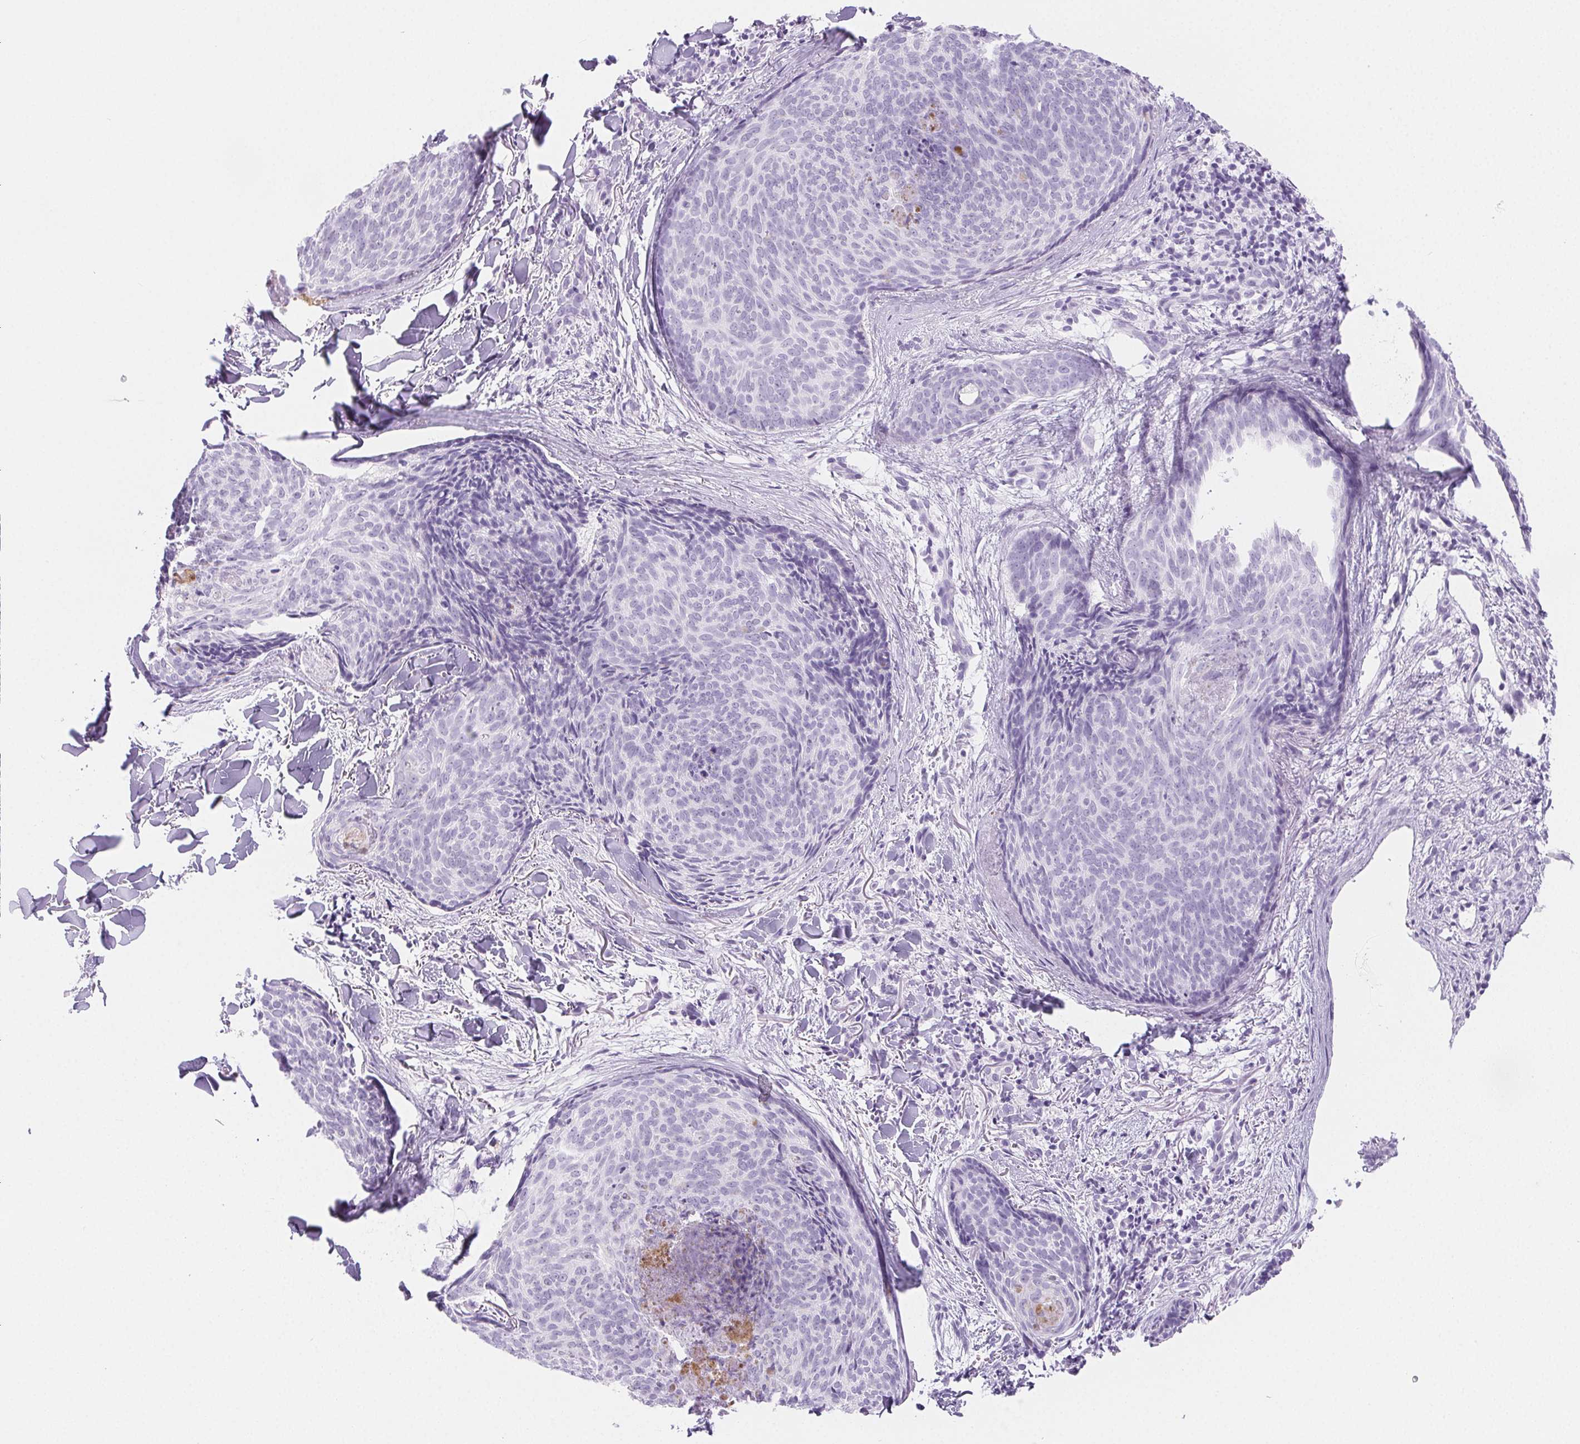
{"staining": {"intensity": "negative", "quantity": "none", "location": "none"}, "tissue": "skin cancer", "cell_type": "Tumor cells", "image_type": "cancer", "snomed": [{"axis": "morphology", "description": "Basal cell carcinoma"}, {"axis": "topography", "description": "Skin"}], "caption": "Immunohistochemistry of skin basal cell carcinoma demonstrates no positivity in tumor cells.", "gene": "SPRR3", "patient": {"sex": "female", "age": 82}}